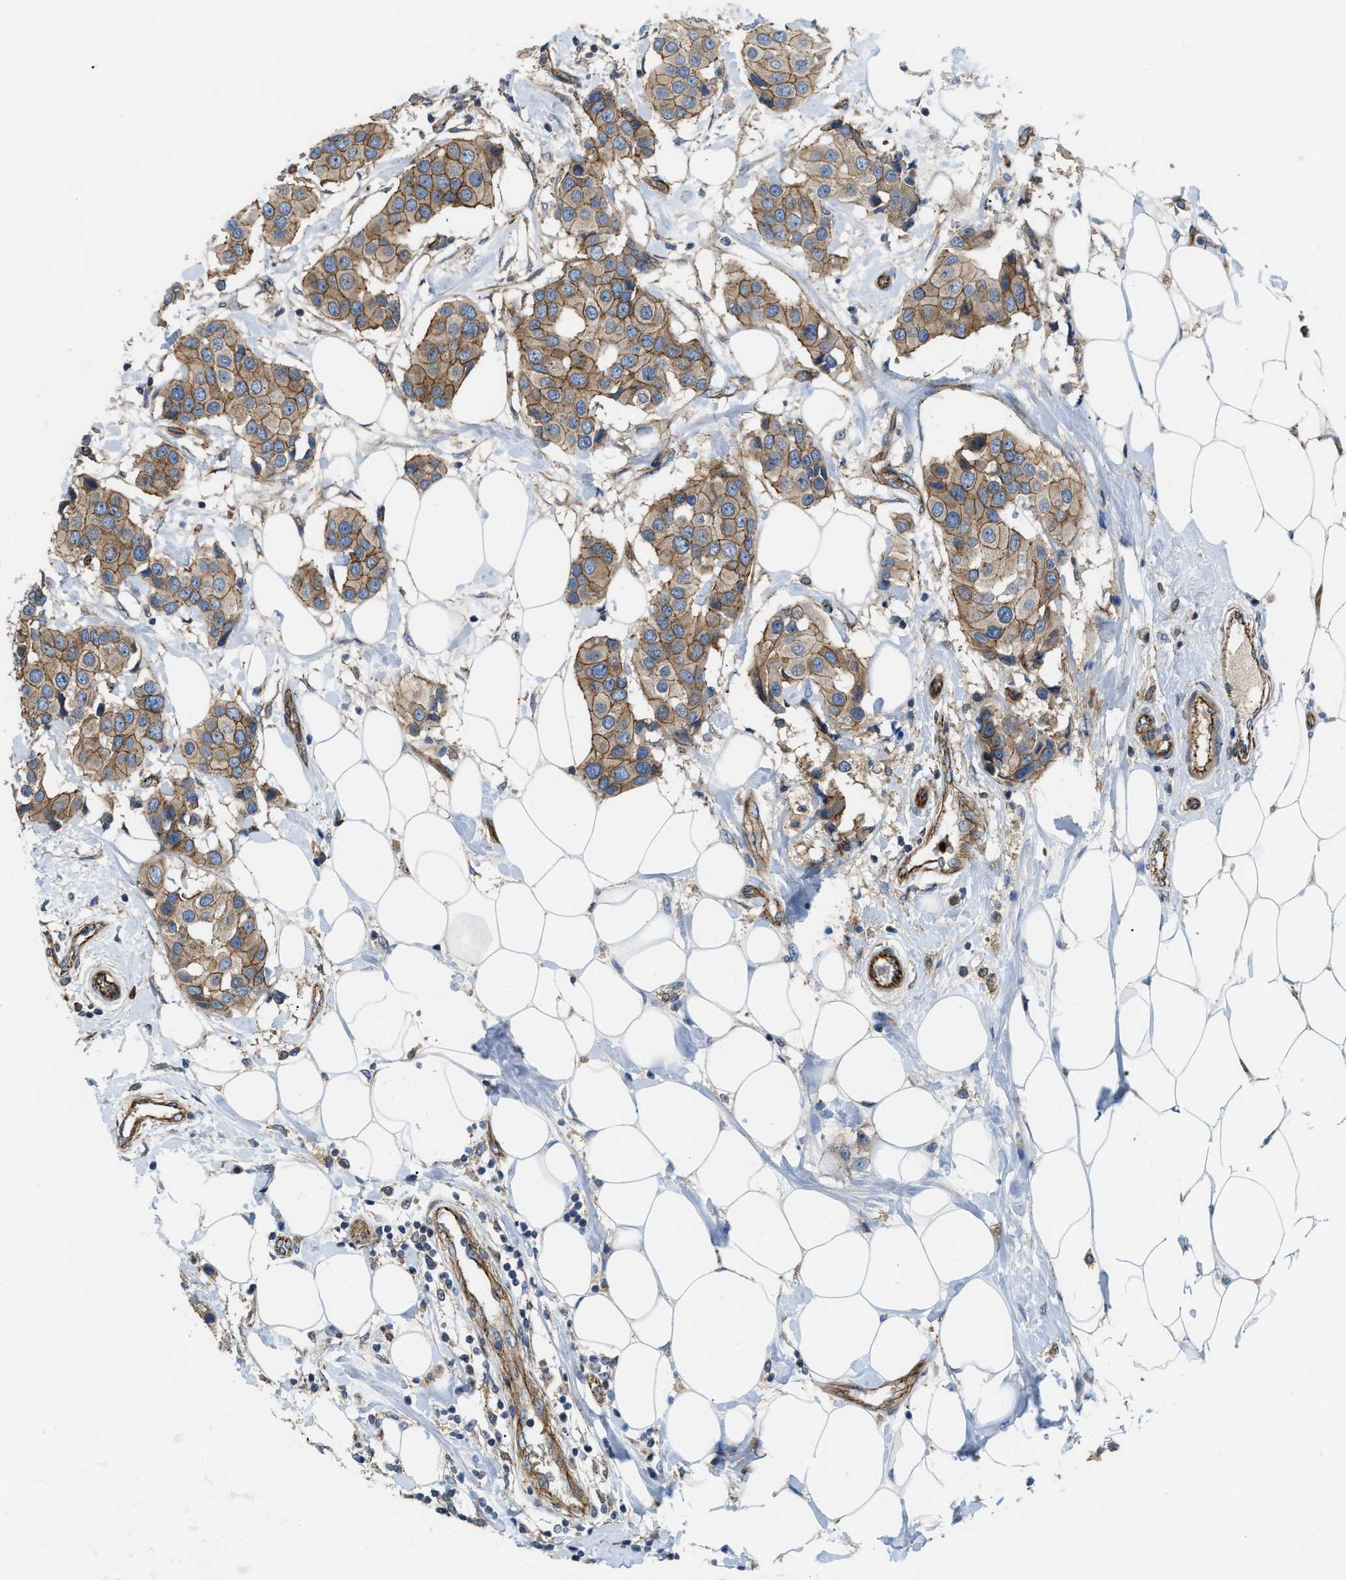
{"staining": {"intensity": "moderate", "quantity": ">75%", "location": "cytoplasmic/membranous"}, "tissue": "breast cancer", "cell_type": "Tumor cells", "image_type": "cancer", "snomed": [{"axis": "morphology", "description": "Normal tissue, NOS"}, {"axis": "morphology", "description": "Duct carcinoma"}, {"axis": "topography", "description": "Breast"}], "caption": "Breast cancer tissue demonstrates moderate cytoplasmic/membranous expression in about >75% of tumor cells", "gene": "ERC1", "patient": {"sex": "female", "age": 39}}